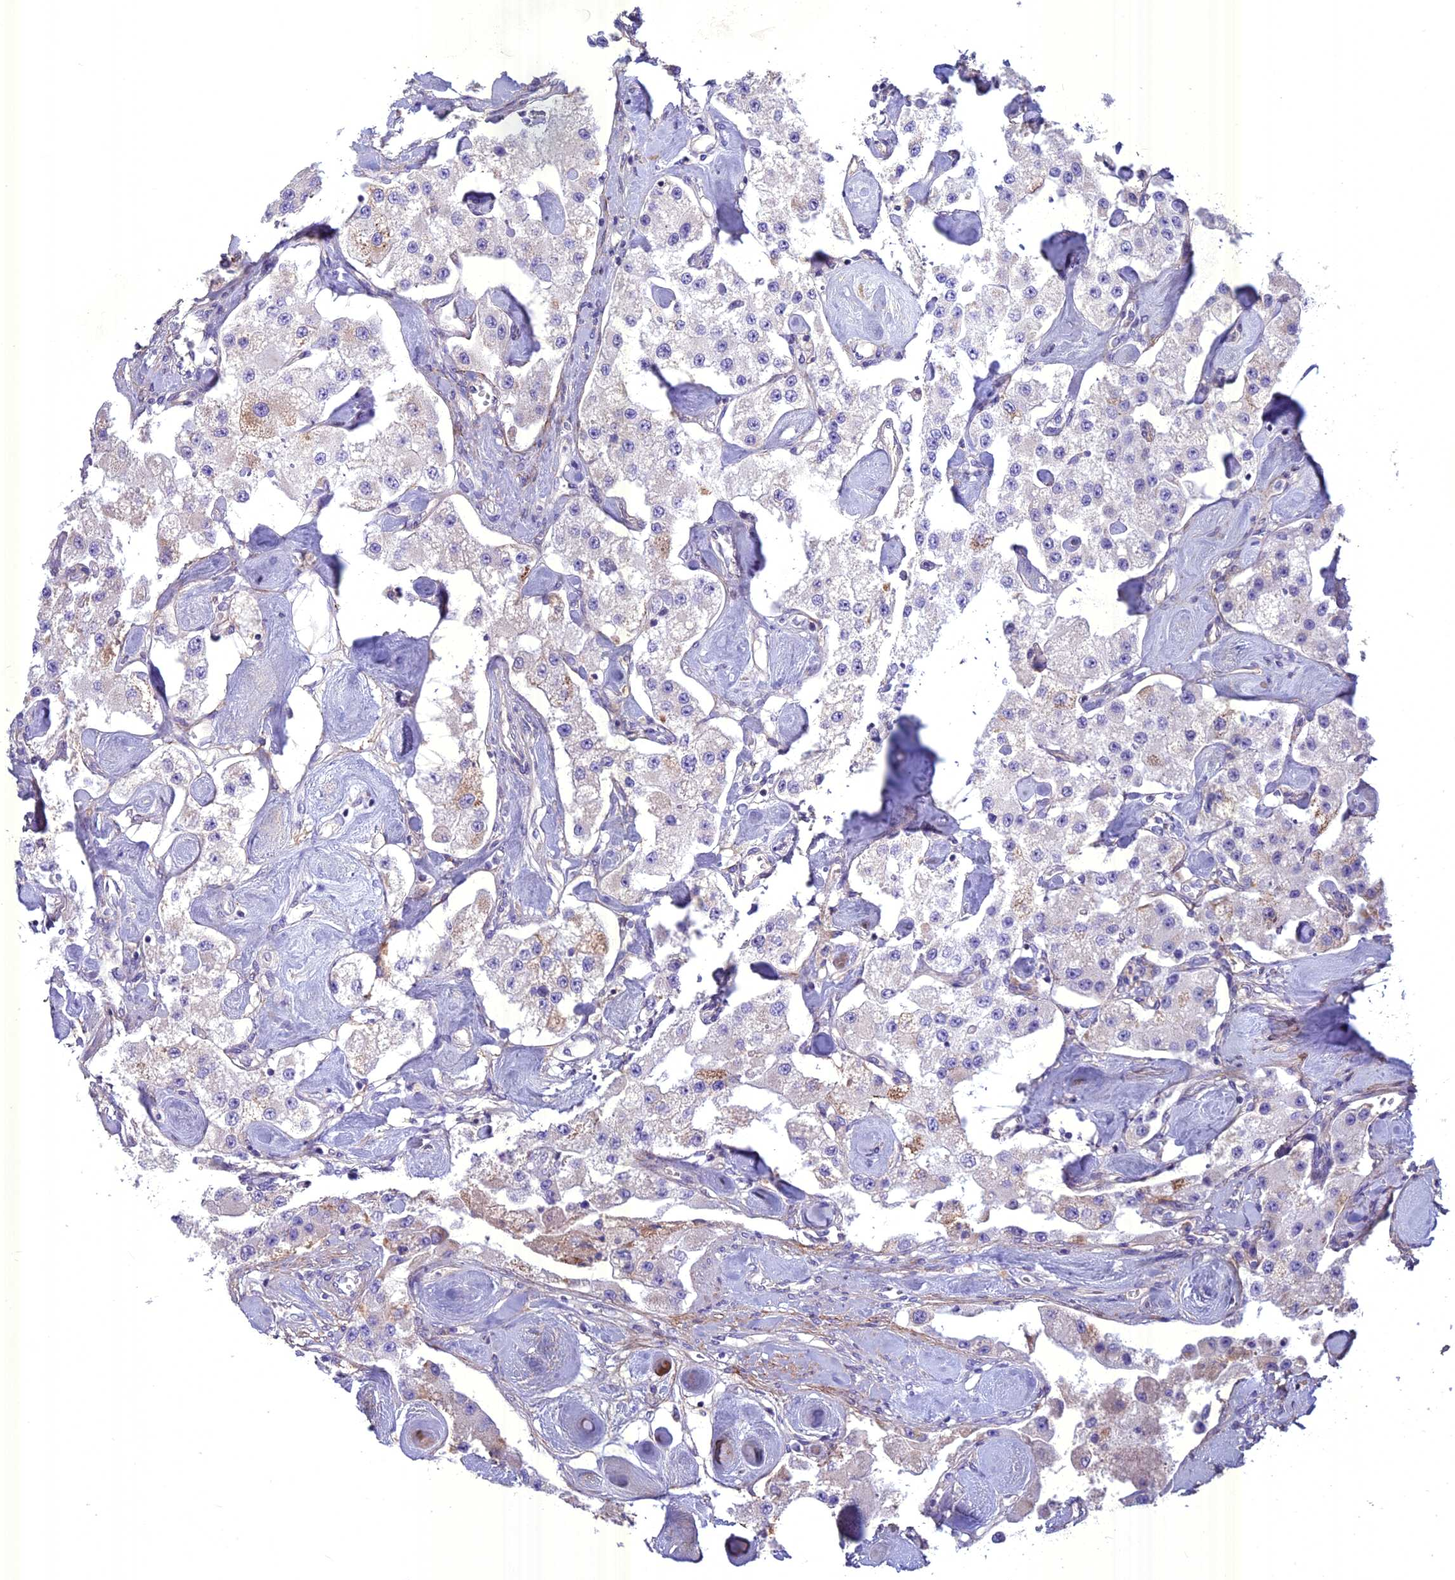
{"staining": {"intensity": "negative", "quantity": "none", "location": "none"}, "tissue": "carcinoid", "cell_type": "Tumor cells", "image_type": "cancer", "snomed": [{"axis": "morphology", "description": "Carcinoid, malignant, NOS"}, {"axis": "topography", "description": "Pancreas"}], "caption": "The micrograph shows no staining of tumor cells in carcinoid. The staining is performed using DAB brown chromogen with nuclei counter-stained in using hematoxylin.", "gene": "SPHKAP", "patient": {"sex": "male", "age": 41}}